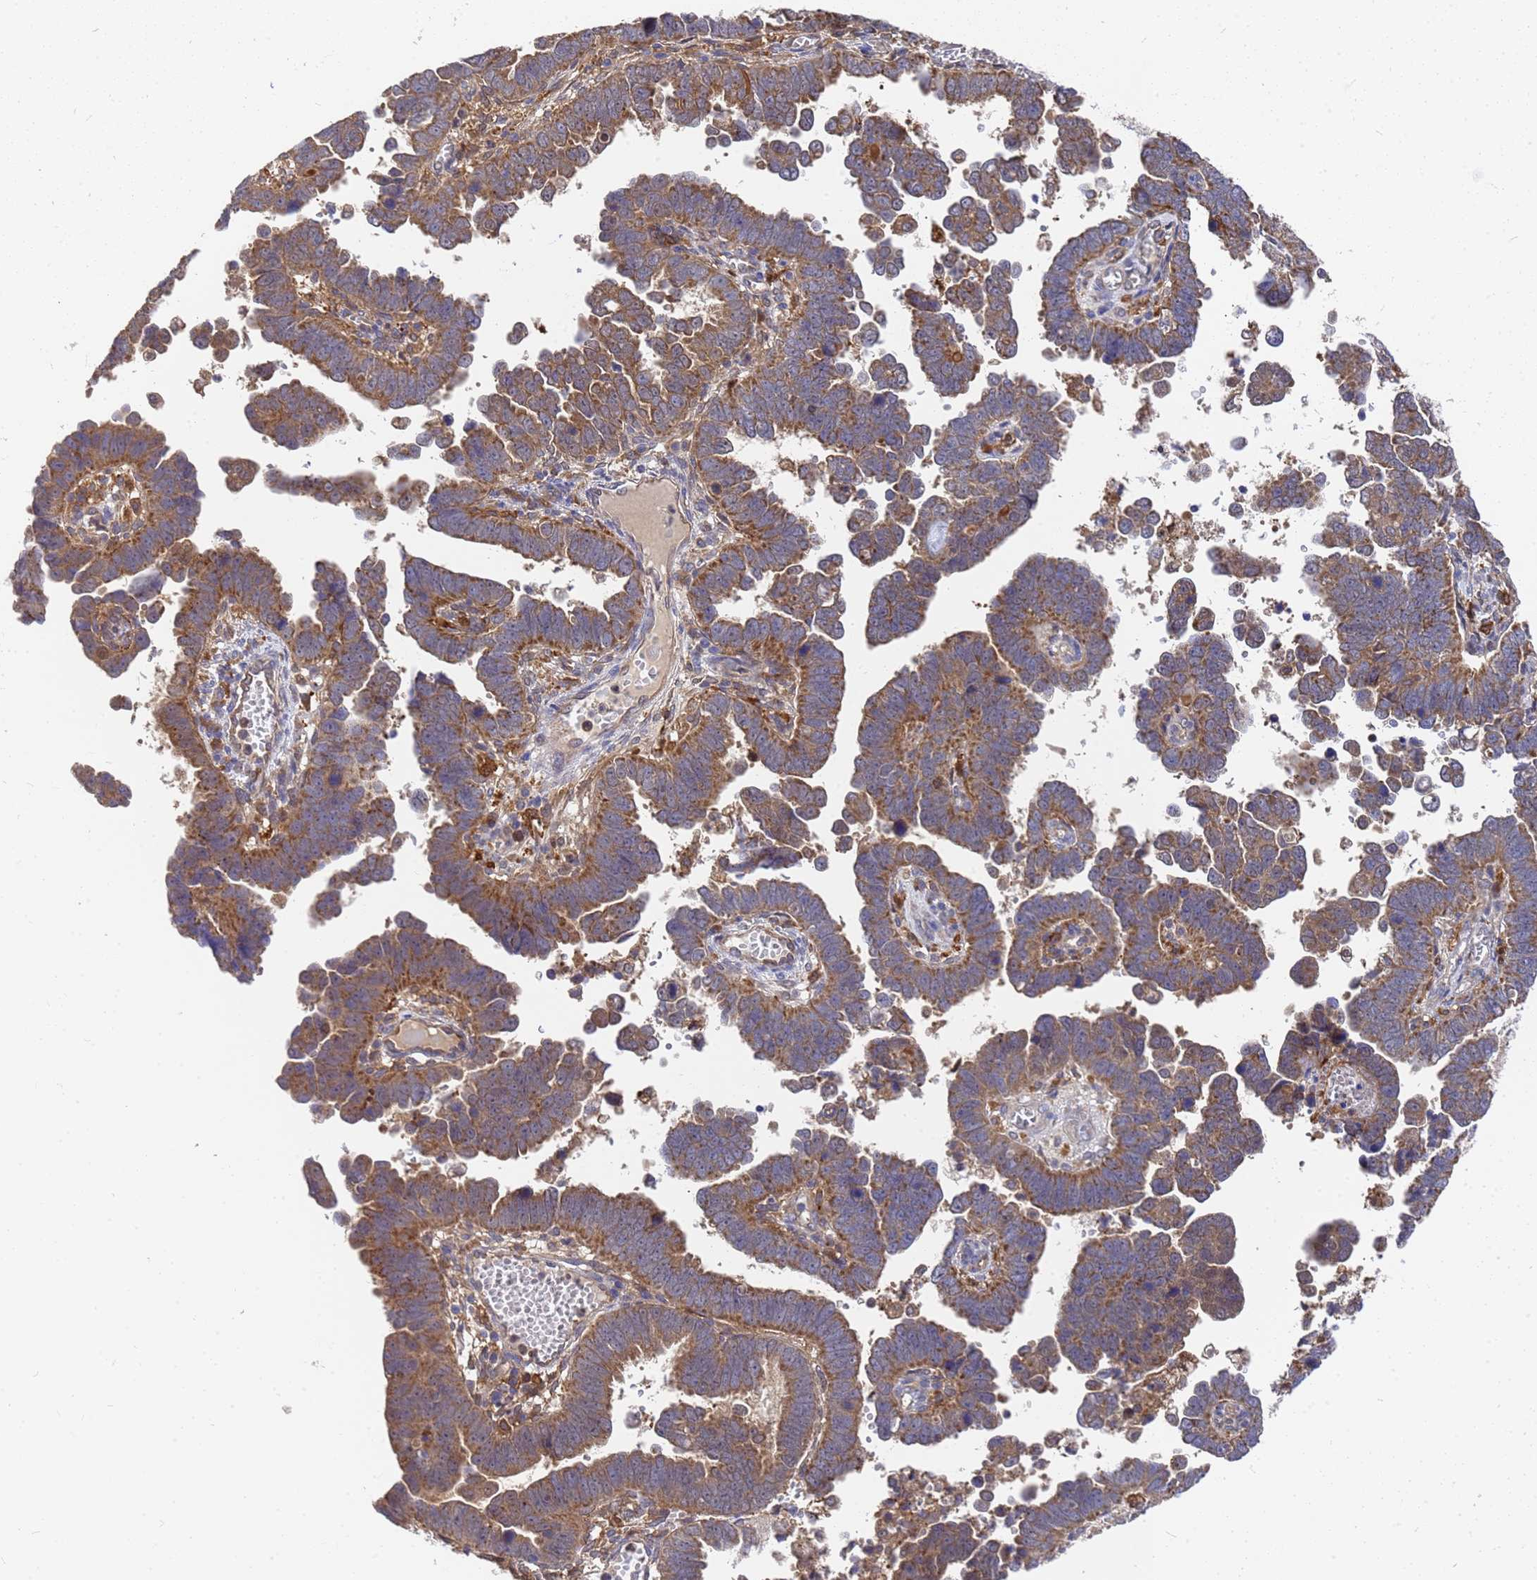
{"staining": {"intensity": "moderate", "quantity": ">75%", "location": "cytoplasmic/membranous"}, "tissue": "endometrial cancer", "cell_type": "Tumor cells", "image_type": "cancer", "snomed": [{"axis": "morphology", "description": "Adenocarcinoma, NOS"}, {"axis": "topography", "description": "Endometrium"}], "caption": "Endometrial adenocarcinoma tissue shows moderate cytoplasmic/membranous expression in about >75% of tumor cells (DAB (3,3'-diaminobenzidine) = brown stain, brightfield microscopy at high magnification).", "gene": "SLC35E2B", "patient": {"sex": "female", "age": 75}}